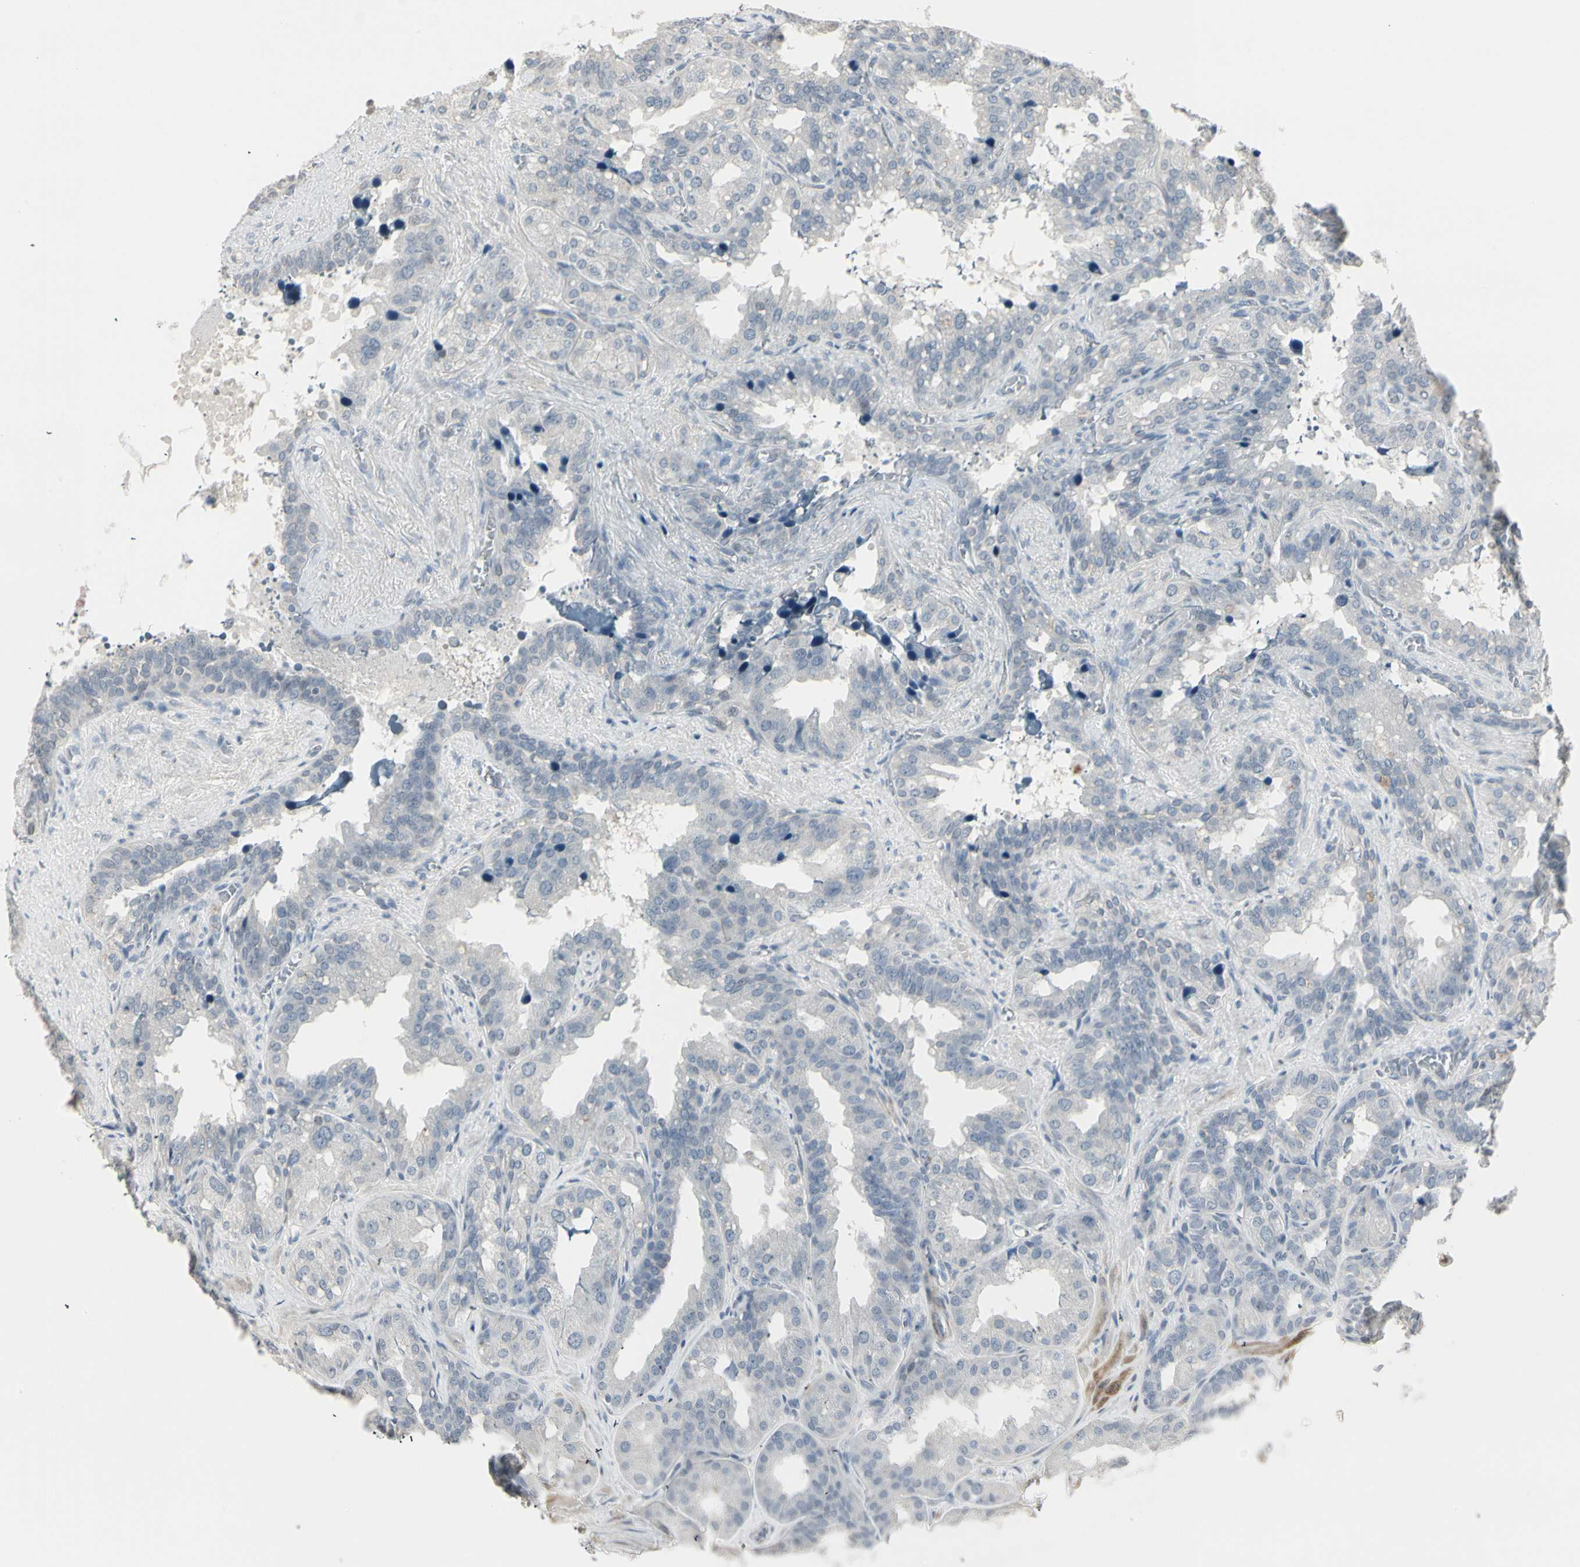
{"staining": {"intensity": "negative", "quantity": "none", "location": "none"}, "tissue": "seminal vesicle", "cell_type": "Glandular cells", "image_type": "normal", "snomed": [{"axis": "morphology", "description": "Normal tissue, NOS"}, {"axis": "topography", "description": "Prostate"}, {"axis": "topography", "description": "Seminal veicle"}], "caption": "IHC histopathology image of benign seminal vesicle stained for a protein (brown), which shows no expression in glandular cells.", "gene": "DMPK", "patient": {"sex": "male", "age": 51}}